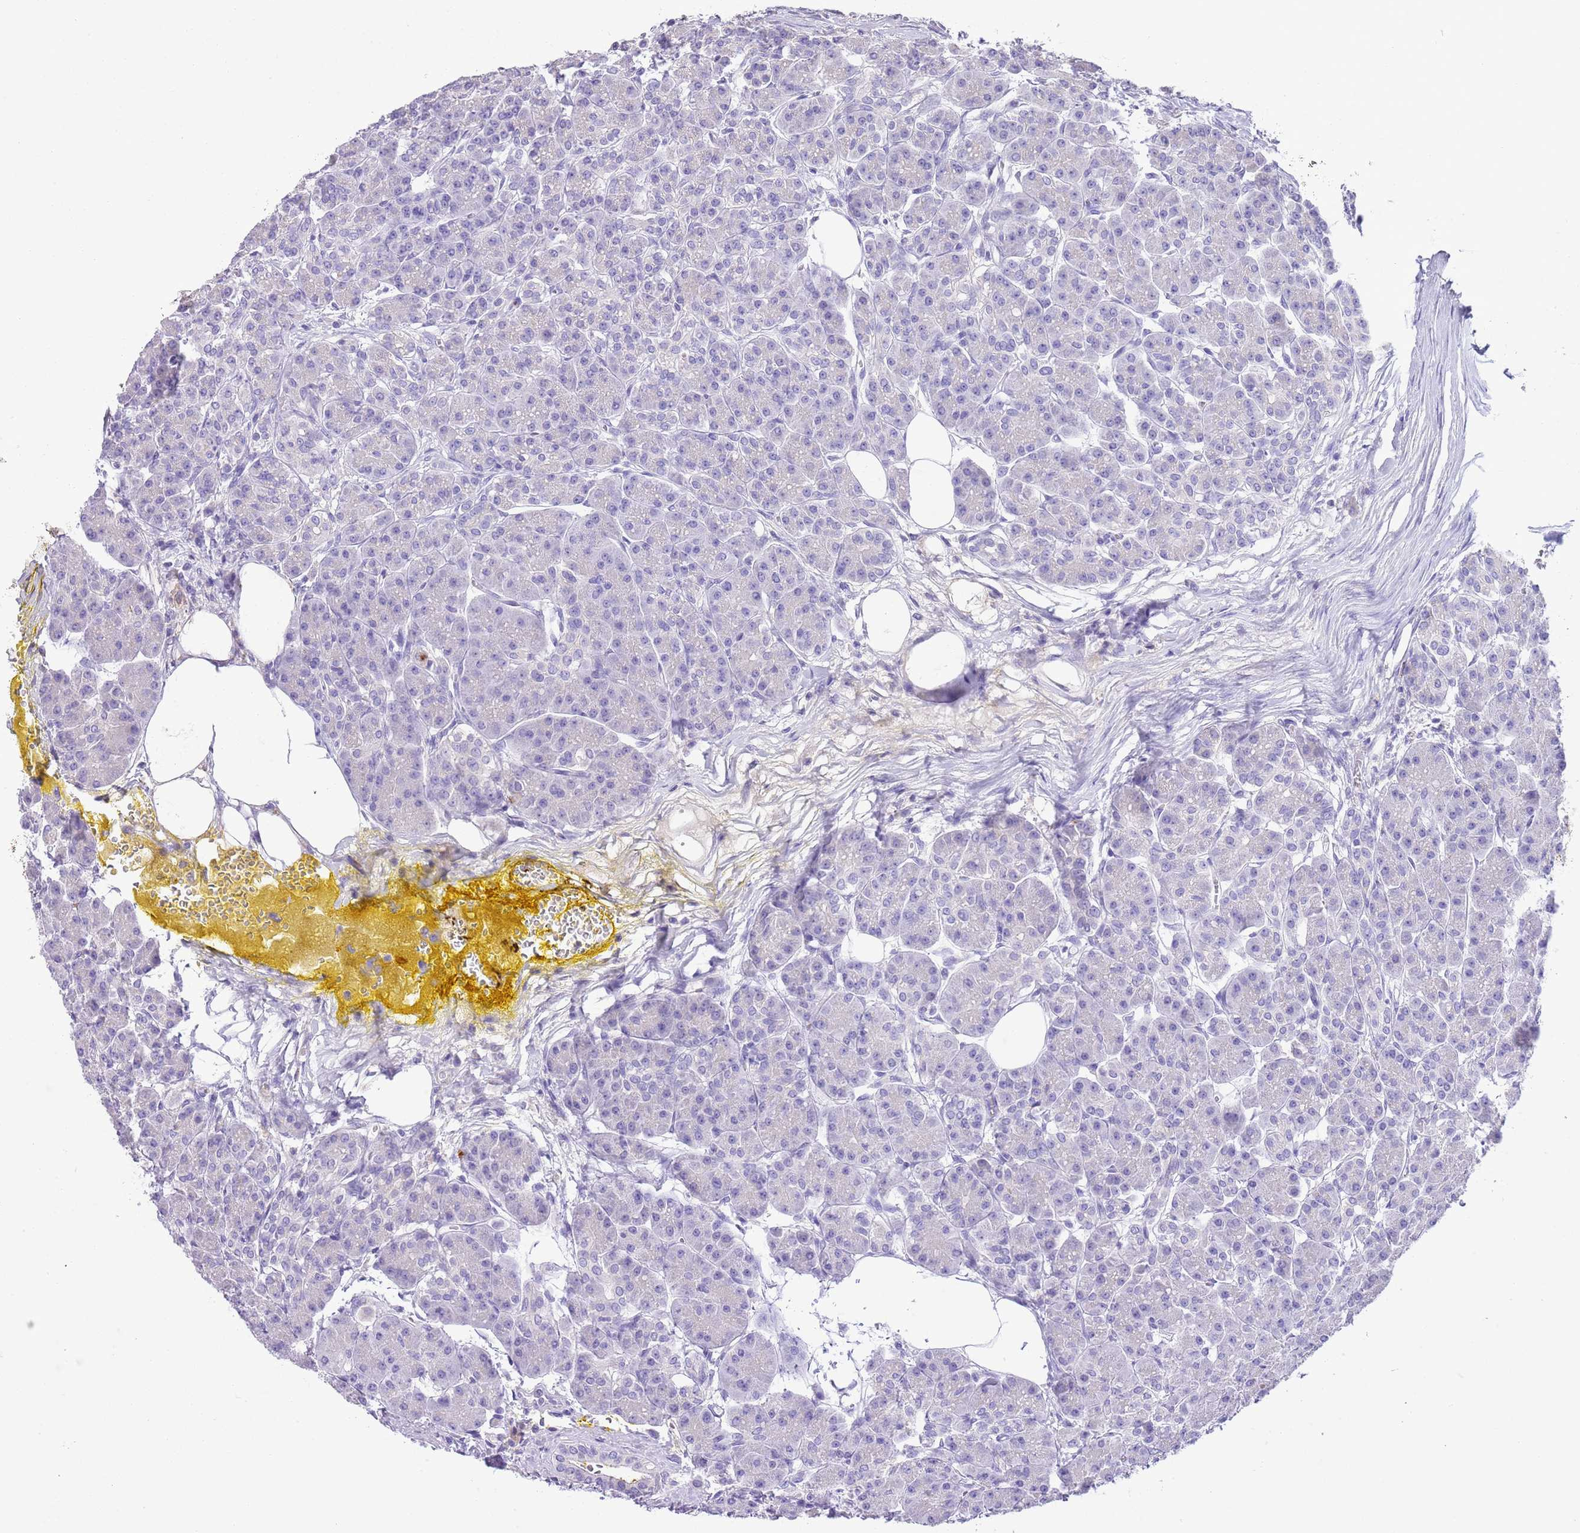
{"staining": {"intensity": "negative", "quantity": "none", "location": "none"}, "tissue": "pancreas", "cell_type": "Exocrine glandular cells", "image_type": "normal", "snomed": [{"axis": "morphology", "description": "Normal tissue, NOS"}, {"axis": "topography", "description": "Pancreas"}], "caption": "High magnification brightfield microscopy of normal pancreas stained with DAB (brown) and counterstained with hematoxylin (blue): exocrine glandular cells show no significant positivity. Brightfield microscopy of immunohistochemistry stained with DAB (brown) and hematoxylin (blue), captured at high magnification.", "gene": "CLEC2A", "patient": {"sex": "male", "age": 63}}